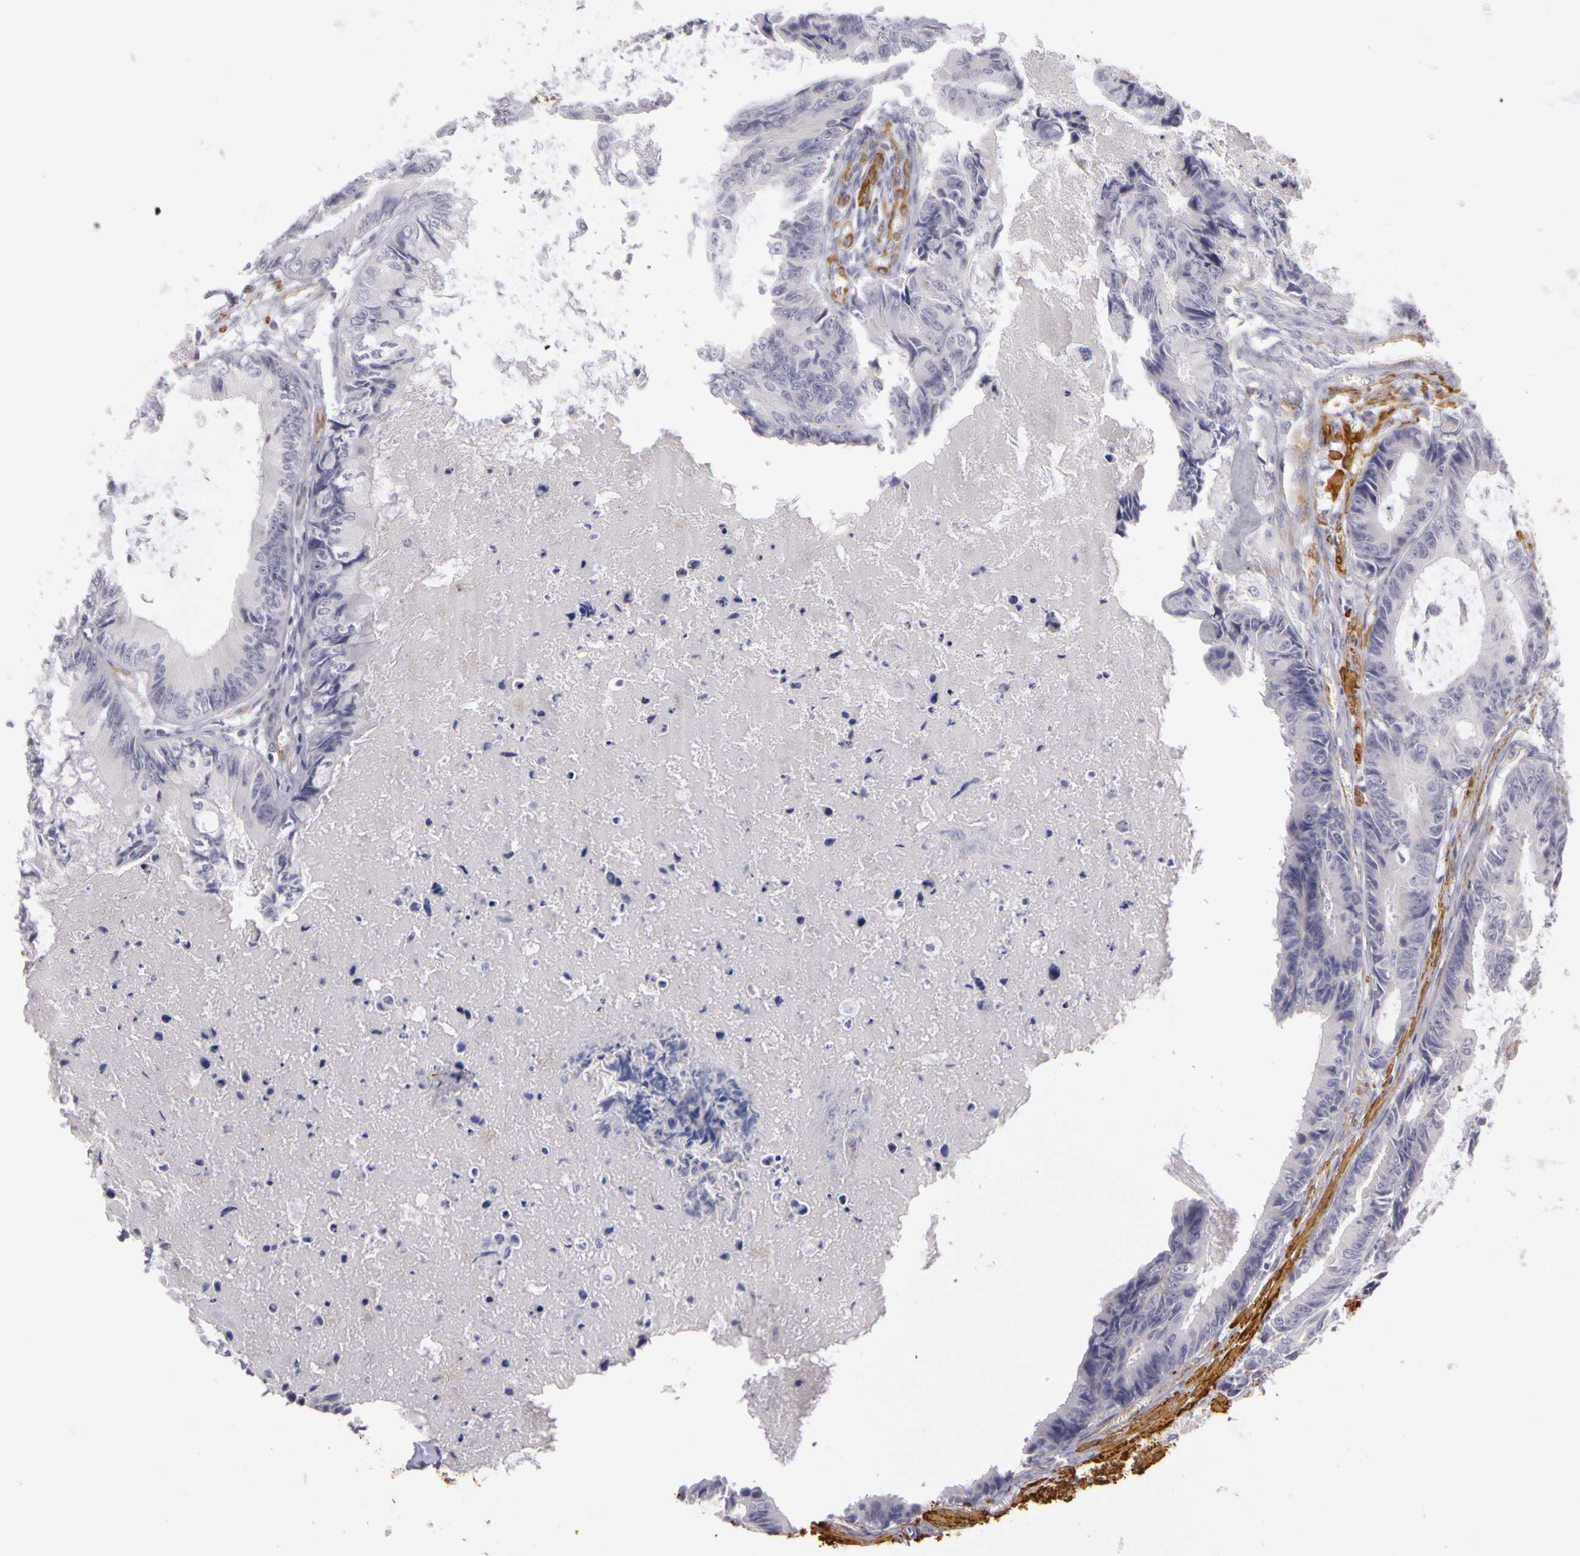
{"staining": {"intensity": "negative", "quantity": "none", "location": "none"}, "tissue": "colorectal cancer", "cell_type": "Tumor cells", "image_type": "cancer", "snomed": [{"axis": "morphology", "description": "Adenocarcinoma, NOS"}, {"axis": "topography", "description": "Rectum"}], "caption": "High power microscopy image of an immunohistochemistry photomicrograph of colorectal cancer (adenocarcinoma), revealing no significant expression in tumor cells.", "gene": "CNTN2", "patient": {"sex": "female", "age": 98}}